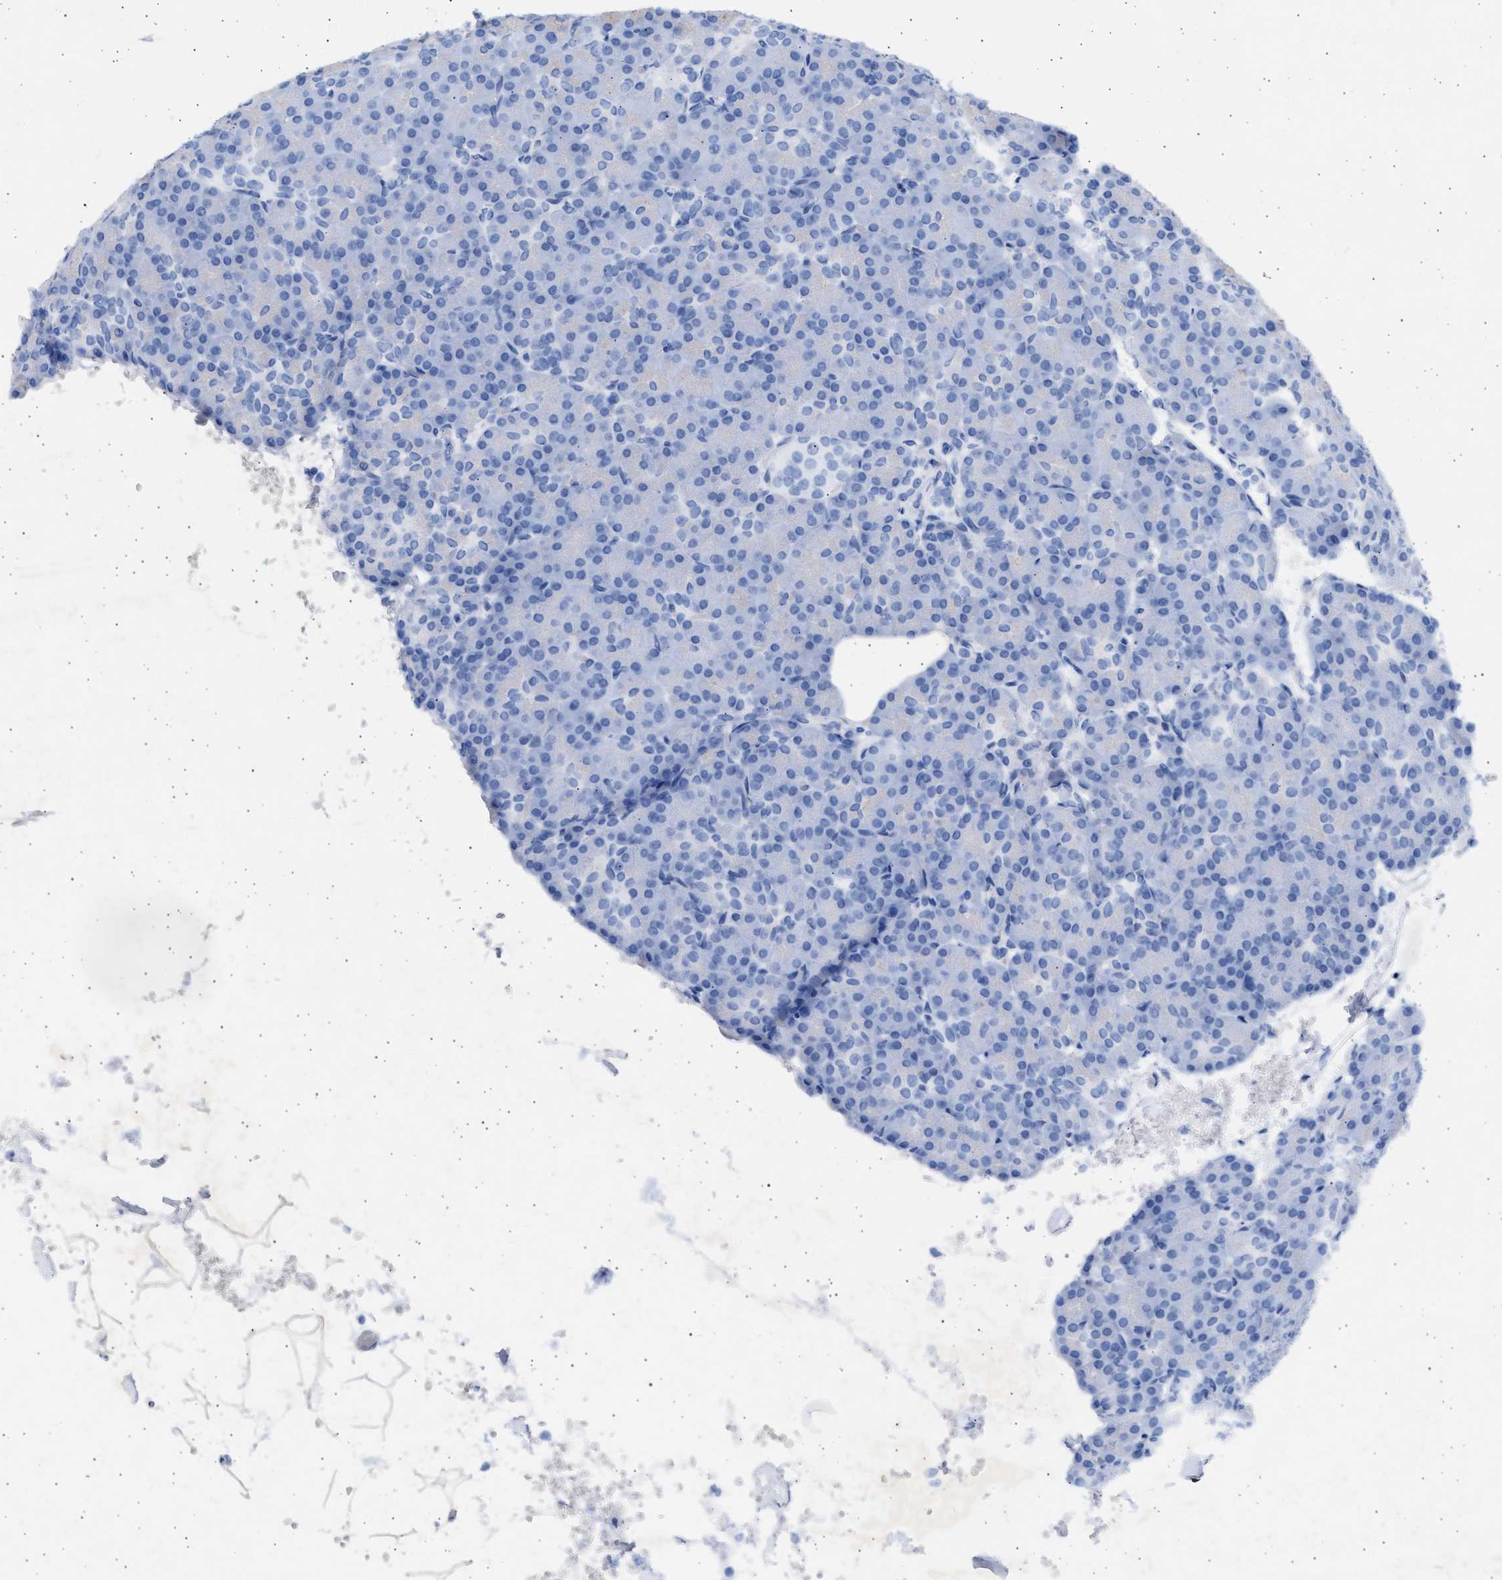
{"staining": {"intensity": "weak", "quantity": "25%-75%", "location": "cytoplasmic/membranous"}, "tissue": "pancreas", "cell_type": "Exocrine glandular cells", "image_type": "normal", "snomed": [{"axis": "morphology", "description": "Normal tissue, NOS"}, {"axis": "topography", "description": "Pancreas"}], "caption": "High-magnification brightfield microscopy of normal pancreas stained with DAB (3,3'-diaminobenzidine) (brown) and counterstained with hematoxylin (blue). exocrine glandular cells exhibit weak cytoplasmic/membranous expression is identified in approximately25%-75% of cells.", "gene": "NBR1", "patient": {"sex": "female", "age": 43}}